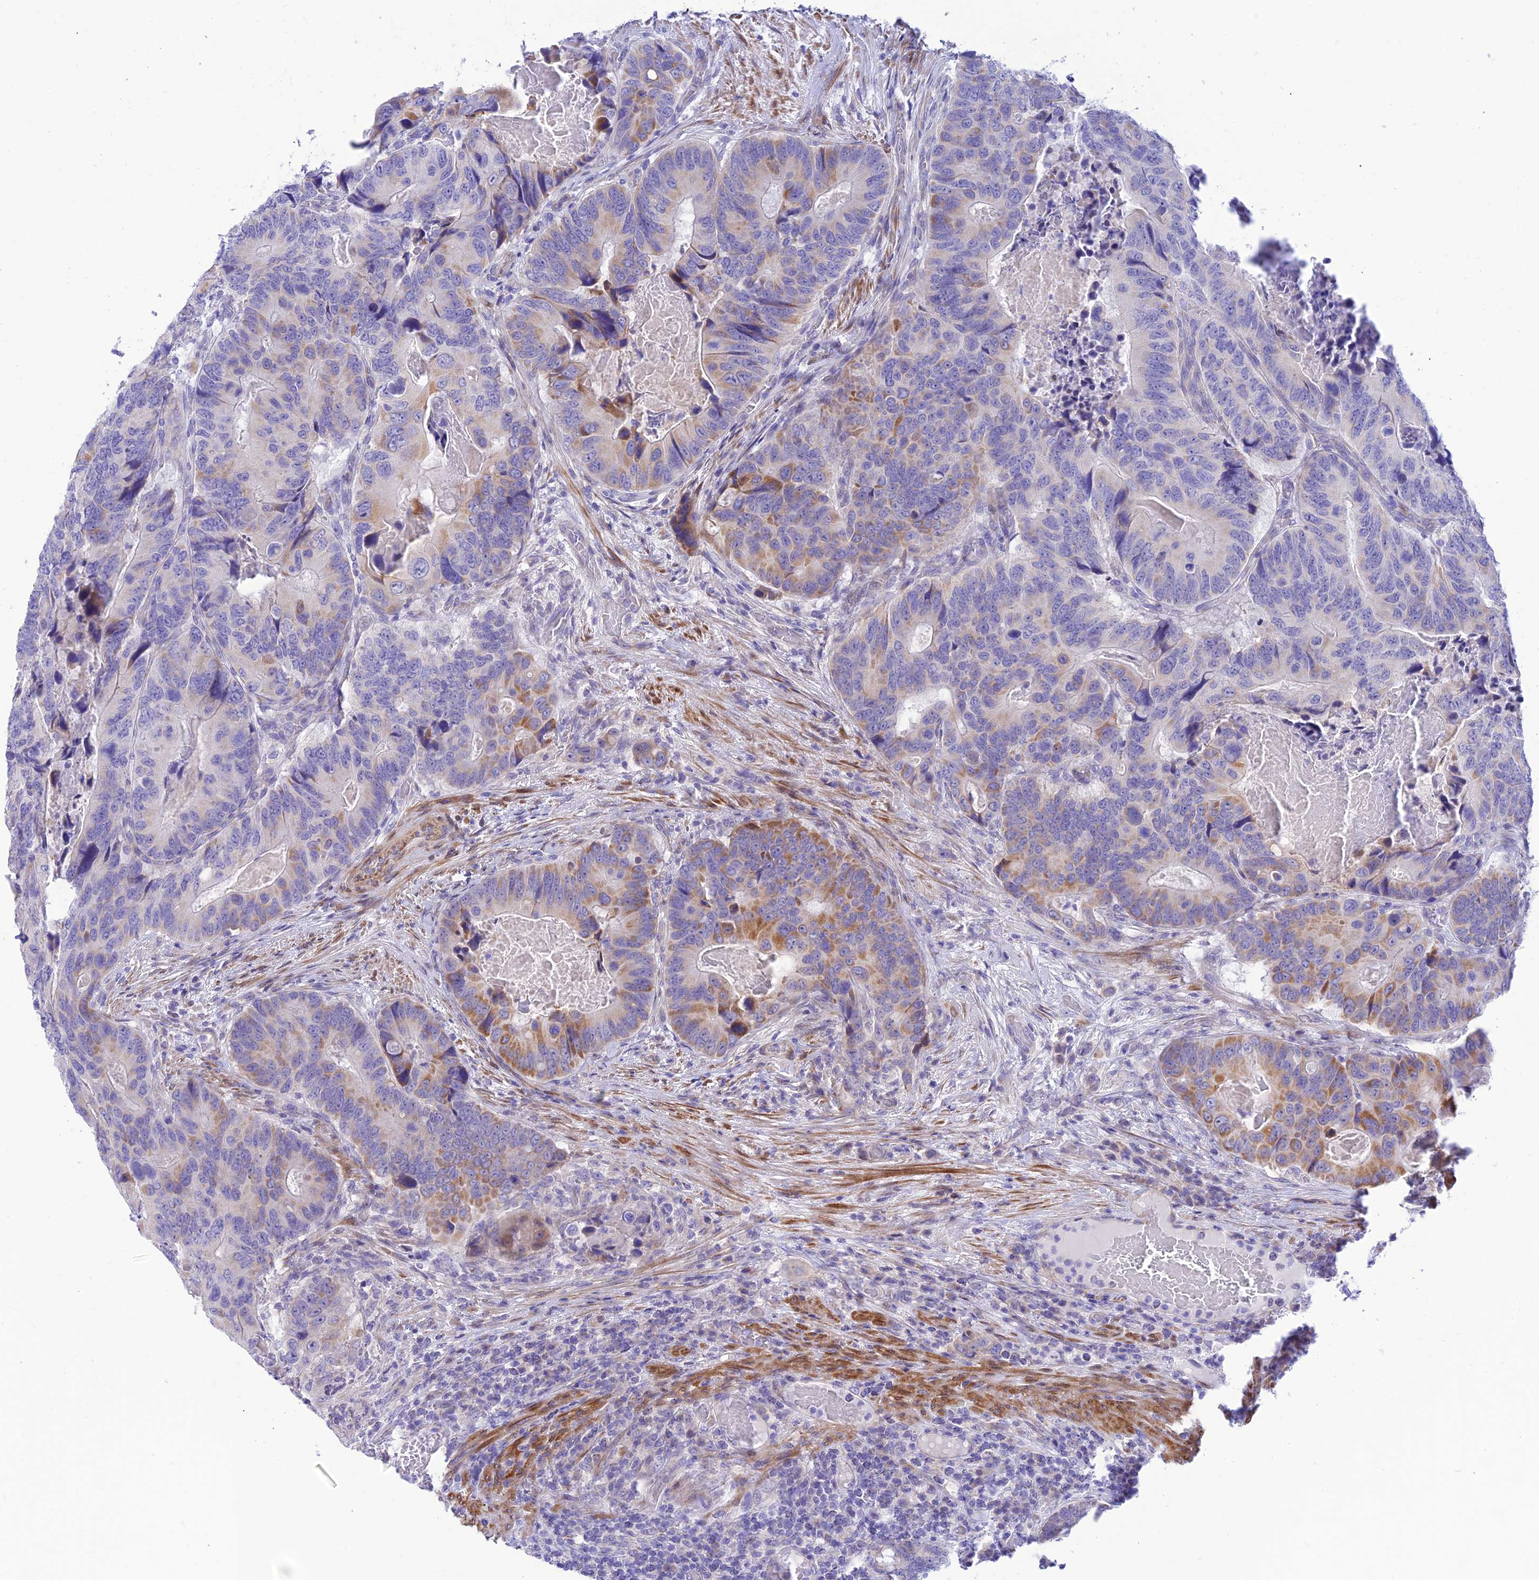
{"staining": {"intensity": "moderate", "quantity": "<25%", "location": "cytoplasmic/membranous"}, "tissue": "colorectal cancer", "cell_type": "Tumor cells", "image_type": "cancer", "snomed": [{"axis": "morphology", "description": "Adenocarcinoma, NOS"}, {"axis": "topography", "description": "Colon"}], "caption": "Immunohistochemistry (IHC) micrograph of neoplastic tissue: human adenocarcinoma (colorectal) stained using immunohistochemistry displays low levels of moderate protein expression localized specifically in the cytoplasmic/membranous of tumor cells, appearing as a cytoplasmic/membranous brown color.", "gene": "FAM186B", "patient": {"sex": "male", "age": 84}}